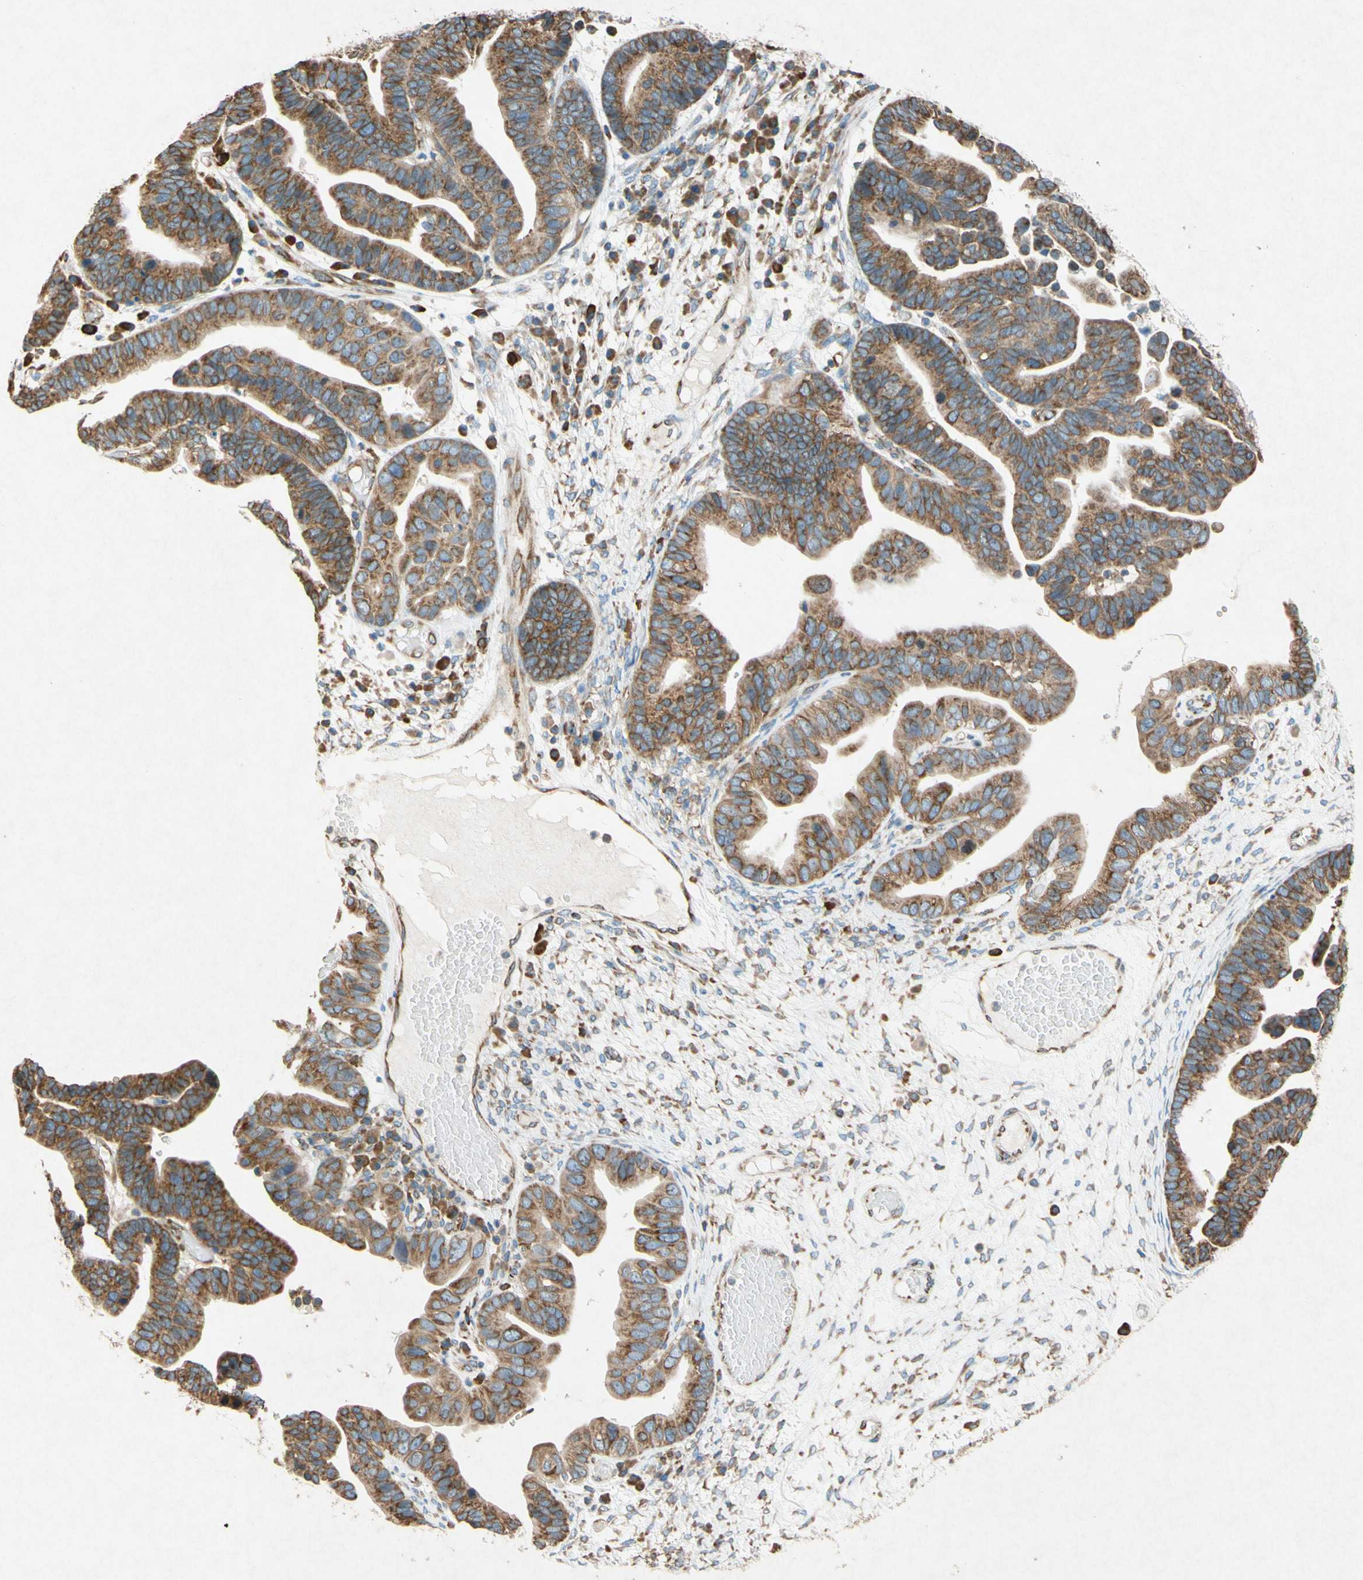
{"staining": {"intensity": "moderate", "quantity": ">75%", "location": "cytoplasmic/membranous"}, "tissue": "ovarian cancer", "cell_type": "Tumor cells", "image_type": "cancer", "snomed": [{"axis": "morphology", "description": "Cystadenocarcinoma, serous, NOS"}, {"axis": "topography", "description": "Ovary"}], "caption": "Human ovarian serous cystadenocarcinoma stained for a protein (brown) displays moderate cytoplasmic/membranous positive staining in about >75% of tumor cells.", "gene": "PABPC1", "patient": {"sex": "female", "age": 56}}